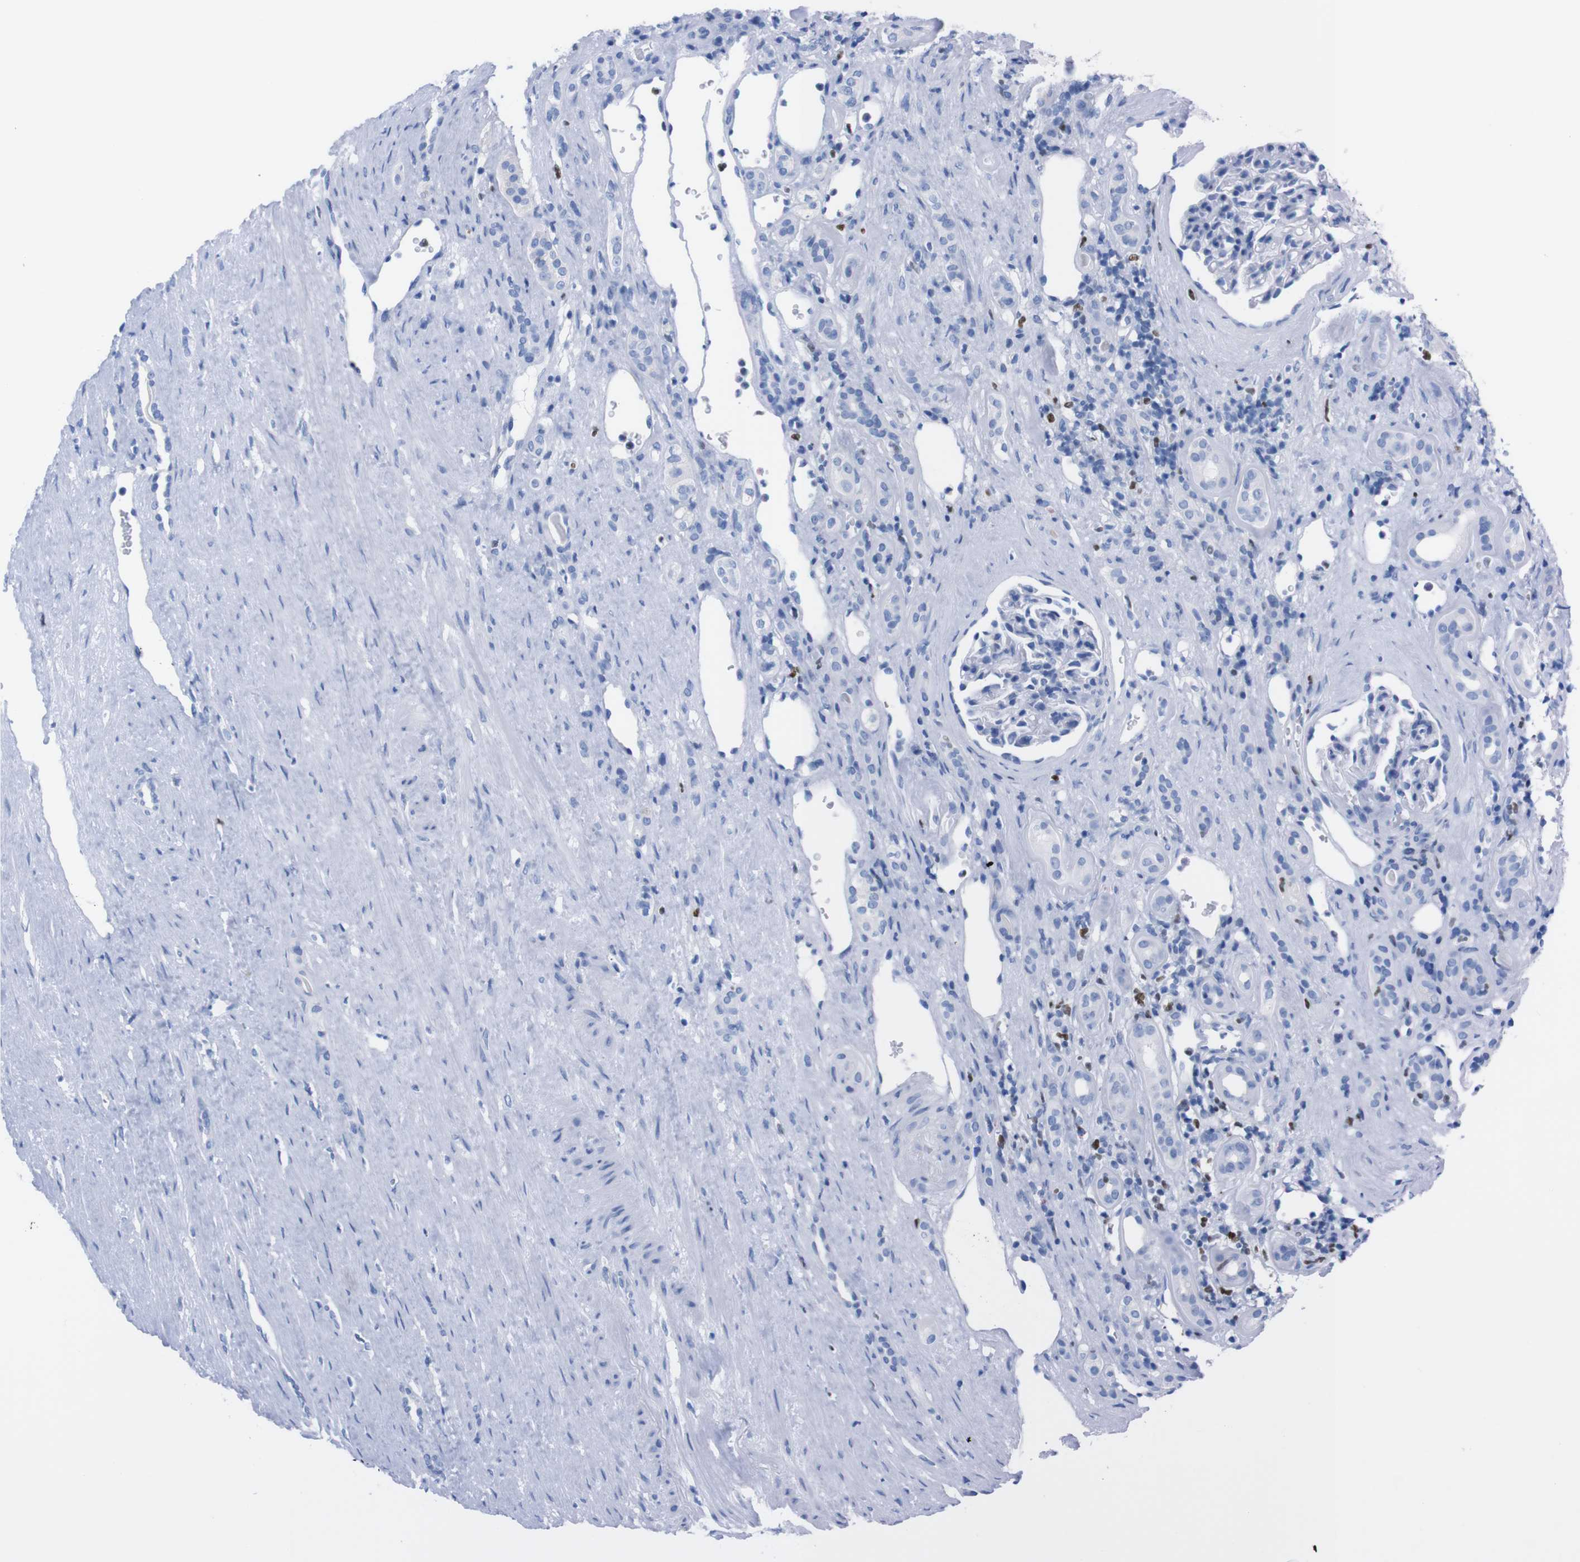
{"staining": {"intensity": "negative", "quantity": "none", "location": "none"}, "tissue": "renal cancer", "cell_type": "Tumor cells", "image_type": "cancer", "snomed": [{"axis": "morphology", "description": "Adenocarcinoma, NOS"}, {"axis": "topography", "description": "Kidney"}], "caption": "High power microscopy photomicrograph of an IHC image of renal adenocarcinoma, revealing no significant positivity in tumor cells.", "gene": "P2RY12", "patient": {"sex": "female", "age": 69}}